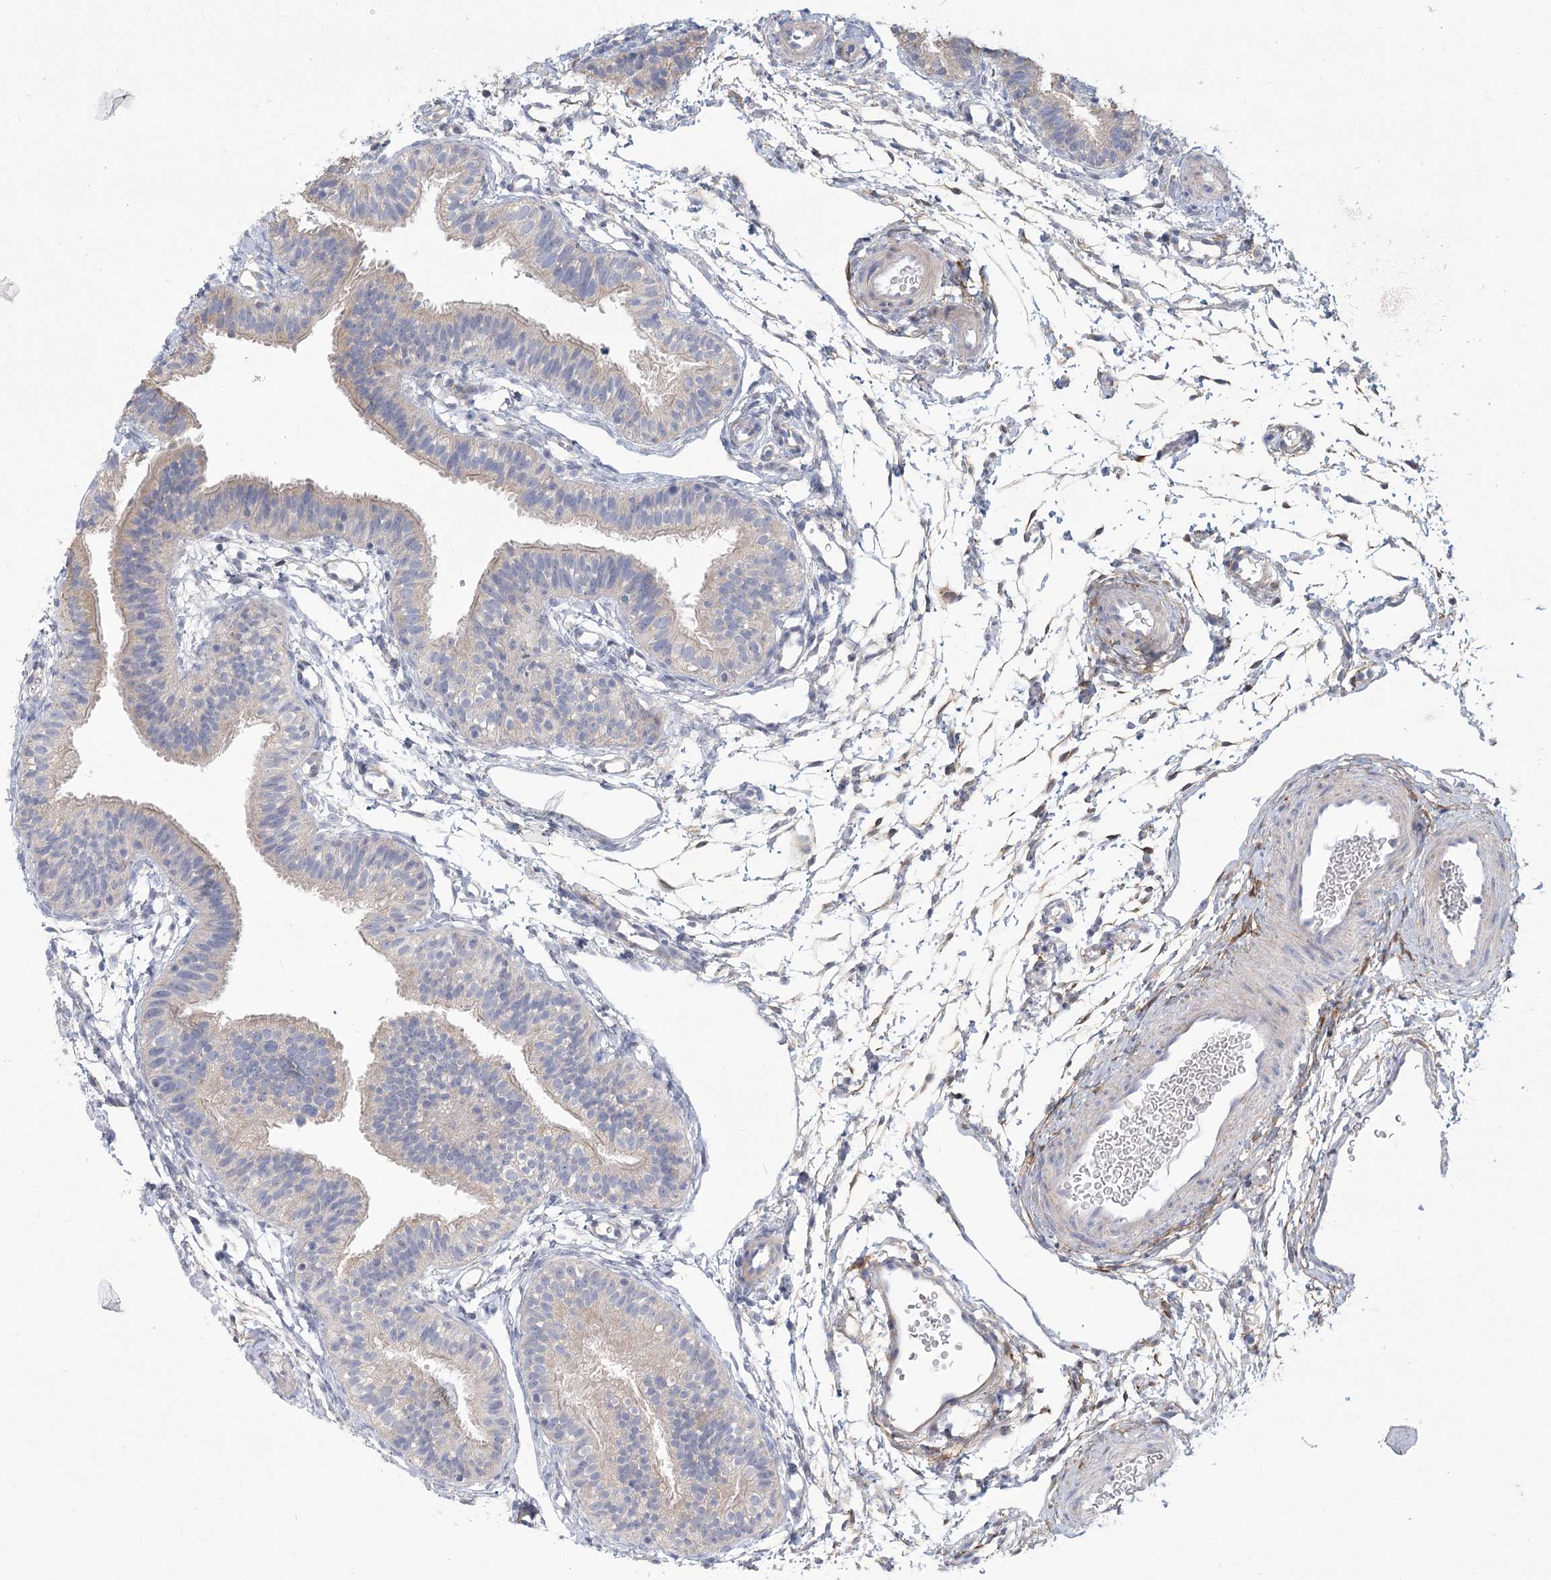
{"staining": {"intensity": "negative", "quantity": "none", "location": "none"}, "tissue": "fallopian tube", "cell_type": "Glandular cells", "image_type": "normal", "snomed": [{"axis": "morphology", "description": "Normal tissue, NOS"}, {"axis": "topography", "description": "Fallopian tube"}], "caption": "This is an immunohistochemistry photomicrograph of benign human fallopian tube. There is no expression in glandular cells.", "gene": "CNTLN", "patient": {"sex": "female", "age": 35}}